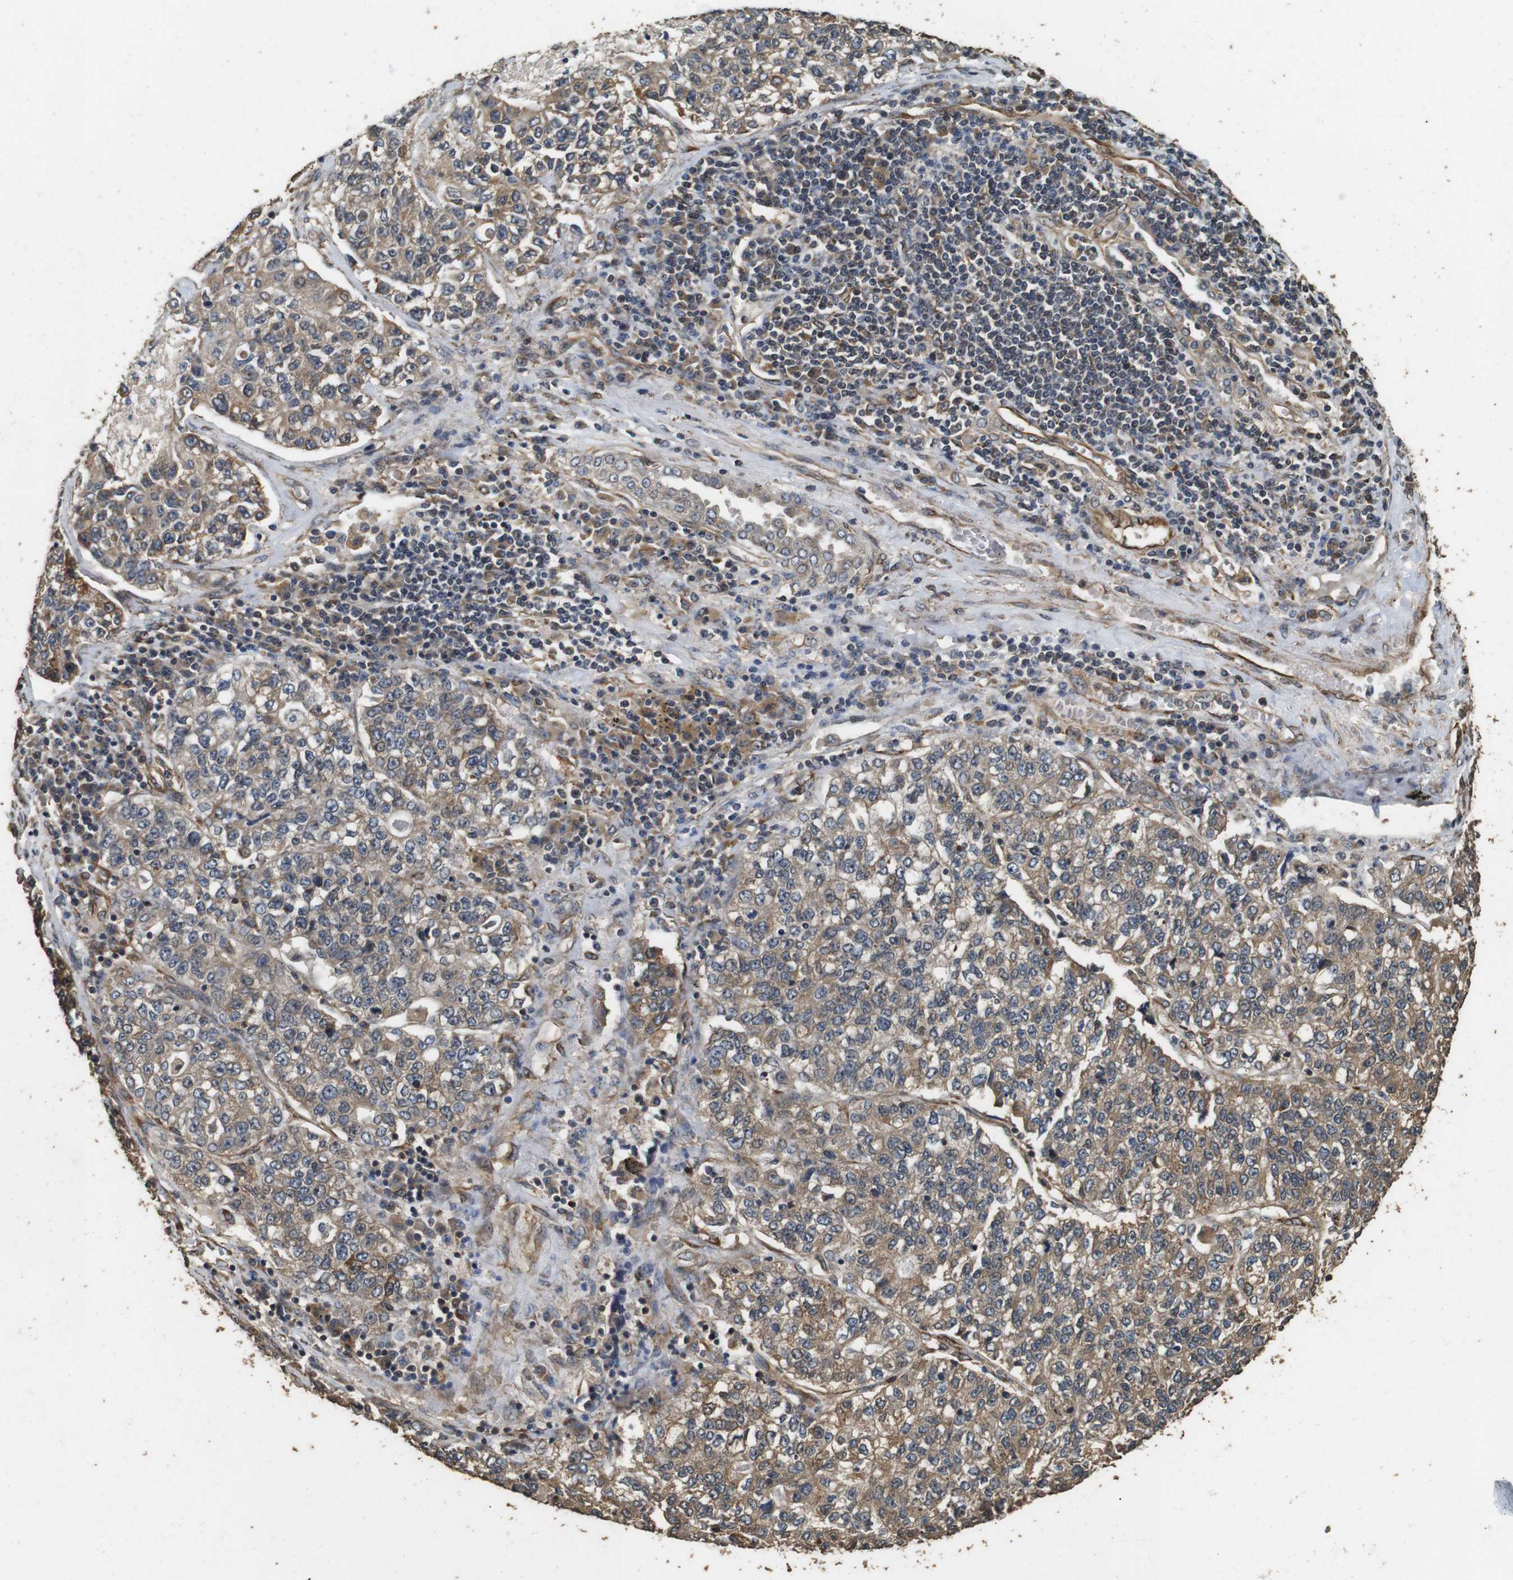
{"staining": {"intensity": "moderate", "quantity": ">75%", "location": "cytoplasmic/membranous"}, "tissue": "lung cancer", "cell_type": "Tumor cells", "image_type": "cancer", "snomed": [{"axis": "morphology", "description": "Adenocarcinoma, NOS"}, {"axis": "topography", "description": "Lung"}], "caption": "Brown immunohistochemical staining in lung cancer demonstrates moderate cytoplasmic/membranous positivity in approximately >75% of tumor cells. (brown staining indicates protein expression, while blue staining denotes nuclei).", "gene": "CNPY4", "patient": {"sex": "male", "age": 49}}